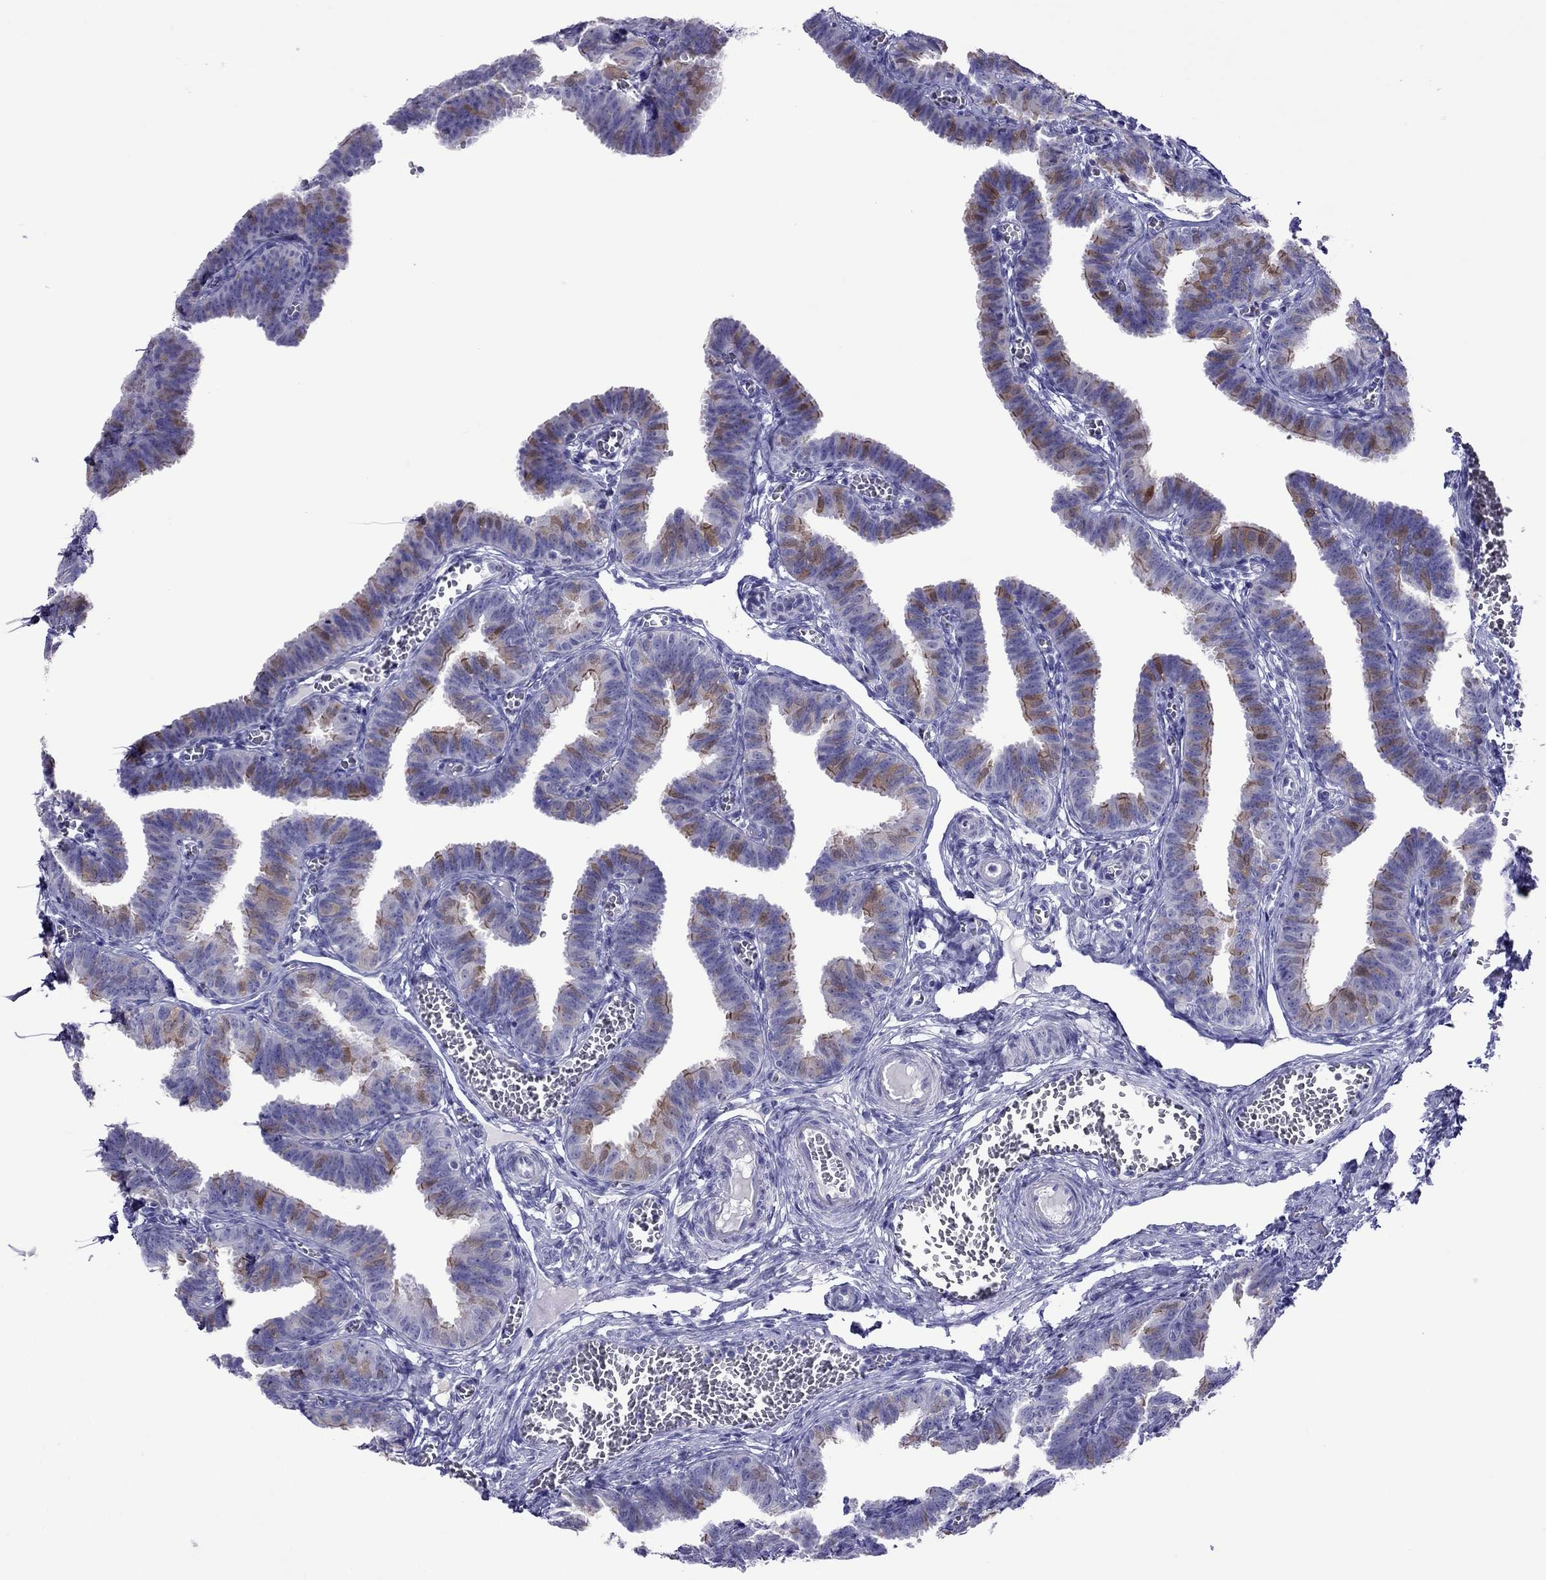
{"staining": {"intensity": "strong", "quantity": "<25%", "location": "cytoplasmic/membranous"}, "tissue": "fallopian tube", "cell_type": "Glandular cells", "image_type": "normal", "snomed": [{"axis": "morphology", "description": "Normal tissue, NOS"}, {"axis": "topography", "description": "Fallopian tube"}], "caption": "Strong cytoplasmic/membranous expression is present in about <25% of glandular cells in unremarkable fallopian tube.", "gene": "PCDHA6", "patient": {"sex": "female", "age": 25}}